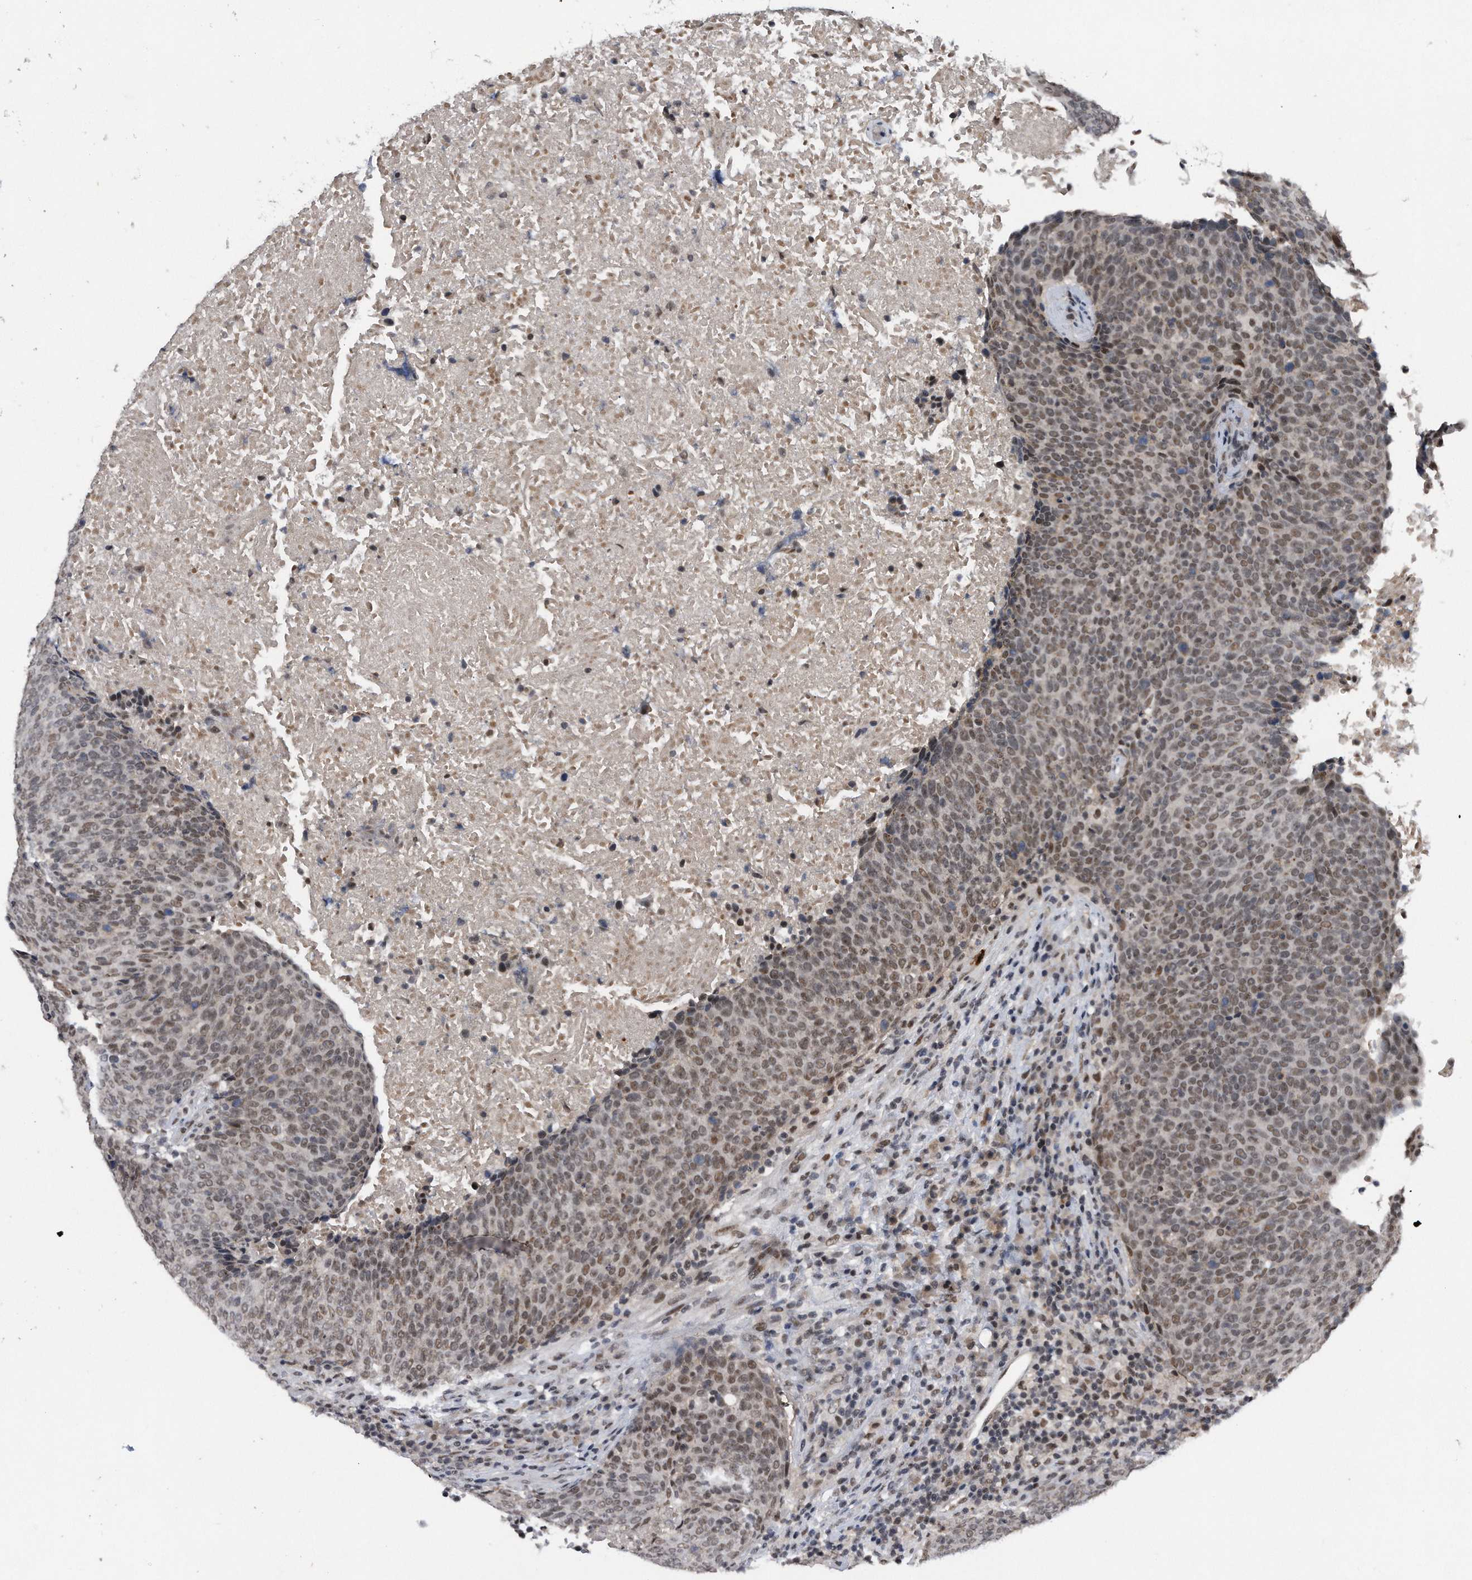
{"staining": {"intensity": "moderate", "quantity": ">75%", "location": "nuclear"}, "tissue": "head and neck cancer", "cell_type": "Tumor cells", "image_type": "cancer", "snomed": [{"axis": "morphology", "description": "Squamous cell carcinoma, NOS"}, {"axis": "morphology", "description": "Squamous cell carcinoma, metastatic, NOS"}, {"axis": "topography", "description": "Lymph node"}, {"axis": "topography", "description": "Head-Neck"}], "caption": "The photomicrograph displays a brown stain indicating the presence of a protein in the nuclear of tumor cells in head and neck cancer (squamous cell carcinoma). The staining was performed using DAB to visualize the protein expression in brown, while the nuclei were stained in blue with hematoxylin (Magnification: 20x).", "gene": "VIRMA", "patient": {"sex": "male", "age": 62}}